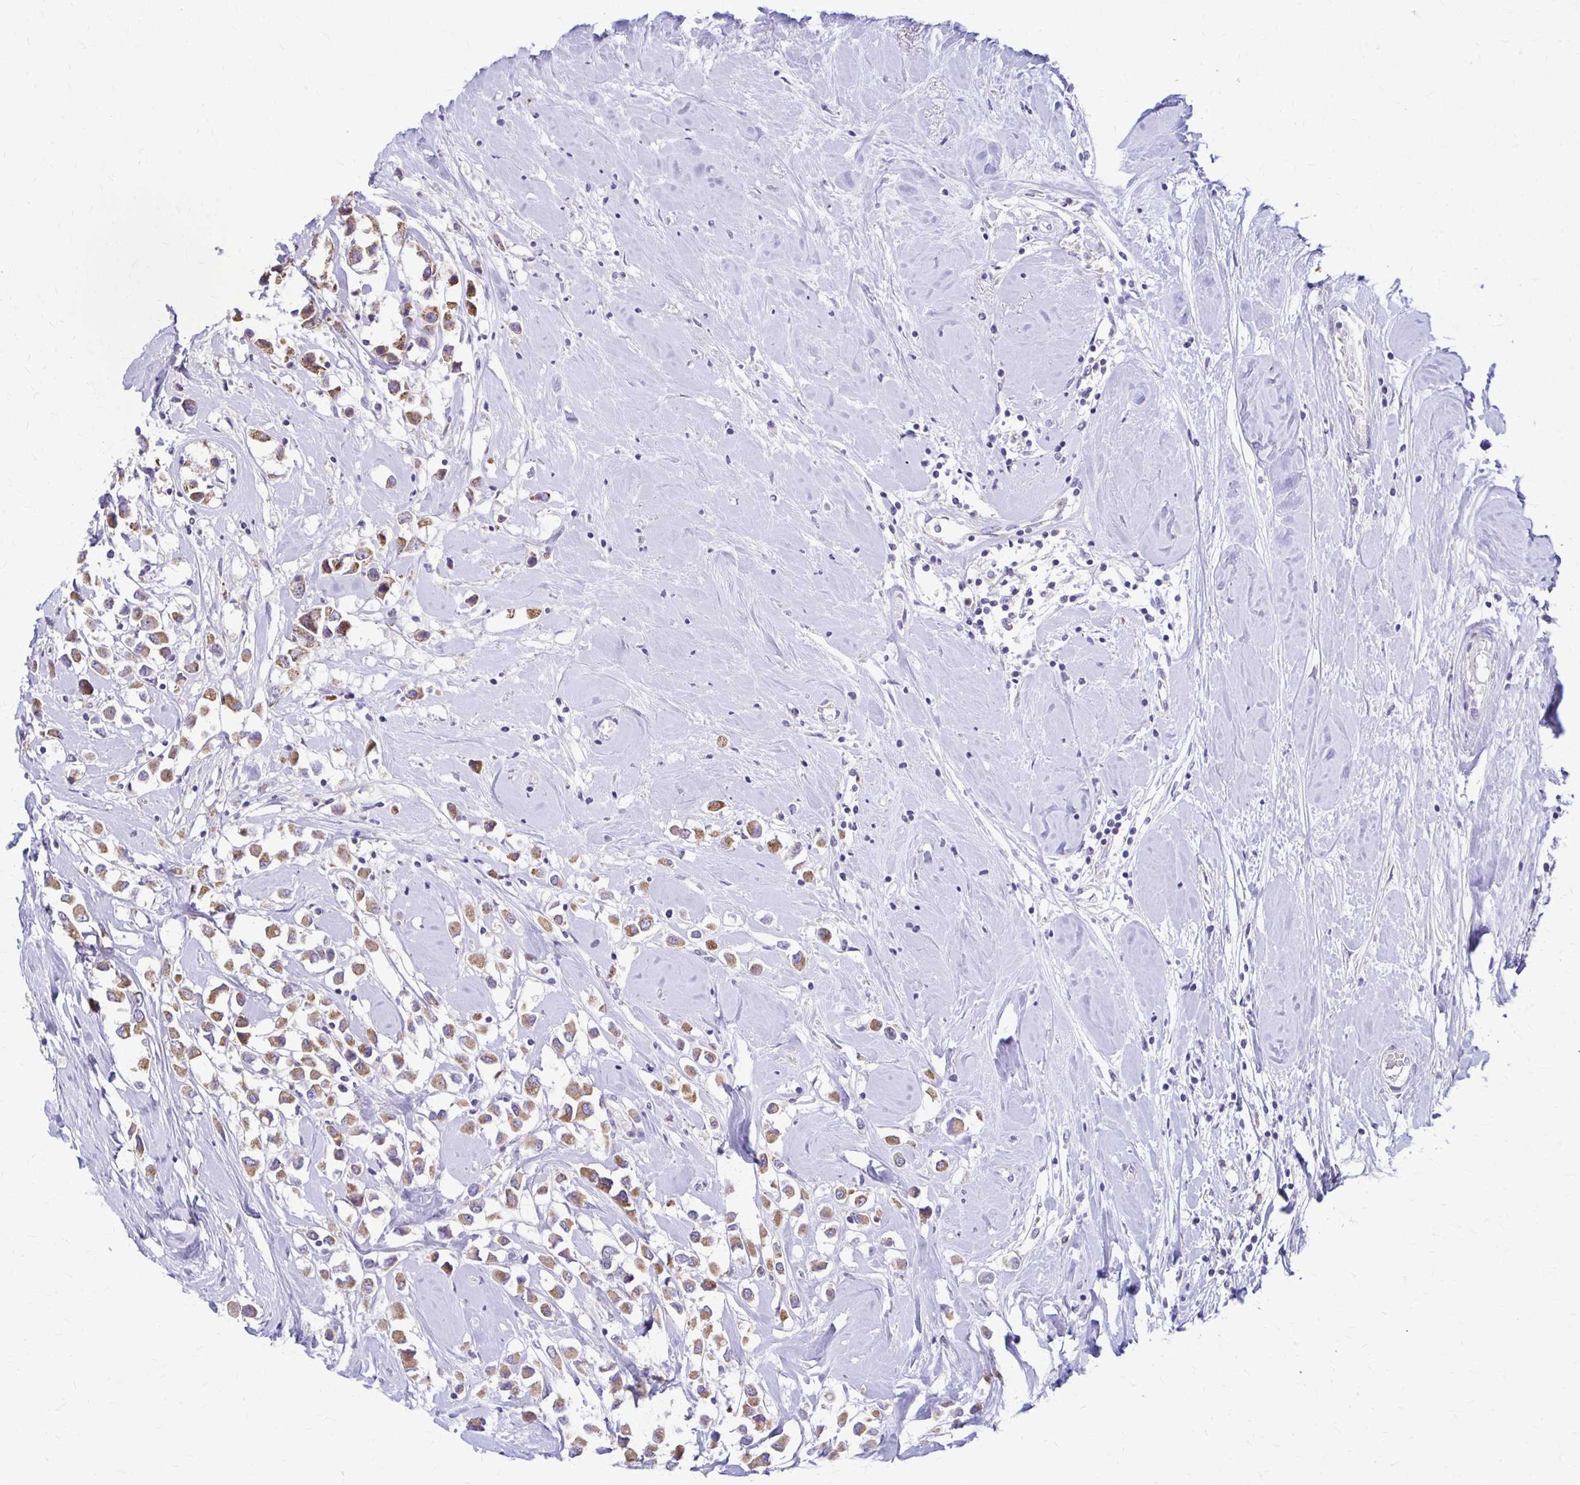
{"staining": {"intensity": "moderate", "quantity": ">75%", "location": "cytoplasmic/membranous"}, "tissue": "breast cancer", "cell_type": "Tumor cells", "image_type": "cancer", "snomed": [{"axis": "morphology", "description": "Duct carcinoma"}, {"axis": "topography", "description": "Breast"}], "caption": "Immunohistochemistry (IHC) (DAB (3,3'-diaminobenzidine)) staining of human breast cancer (invasive ductal carcinoma) exhibits moderate cytoplasmic/membranous protein staining in approximately >75% of tumor cells.", "gene": "SAMD13", "patient": {"sex": "female", "age": 61}}